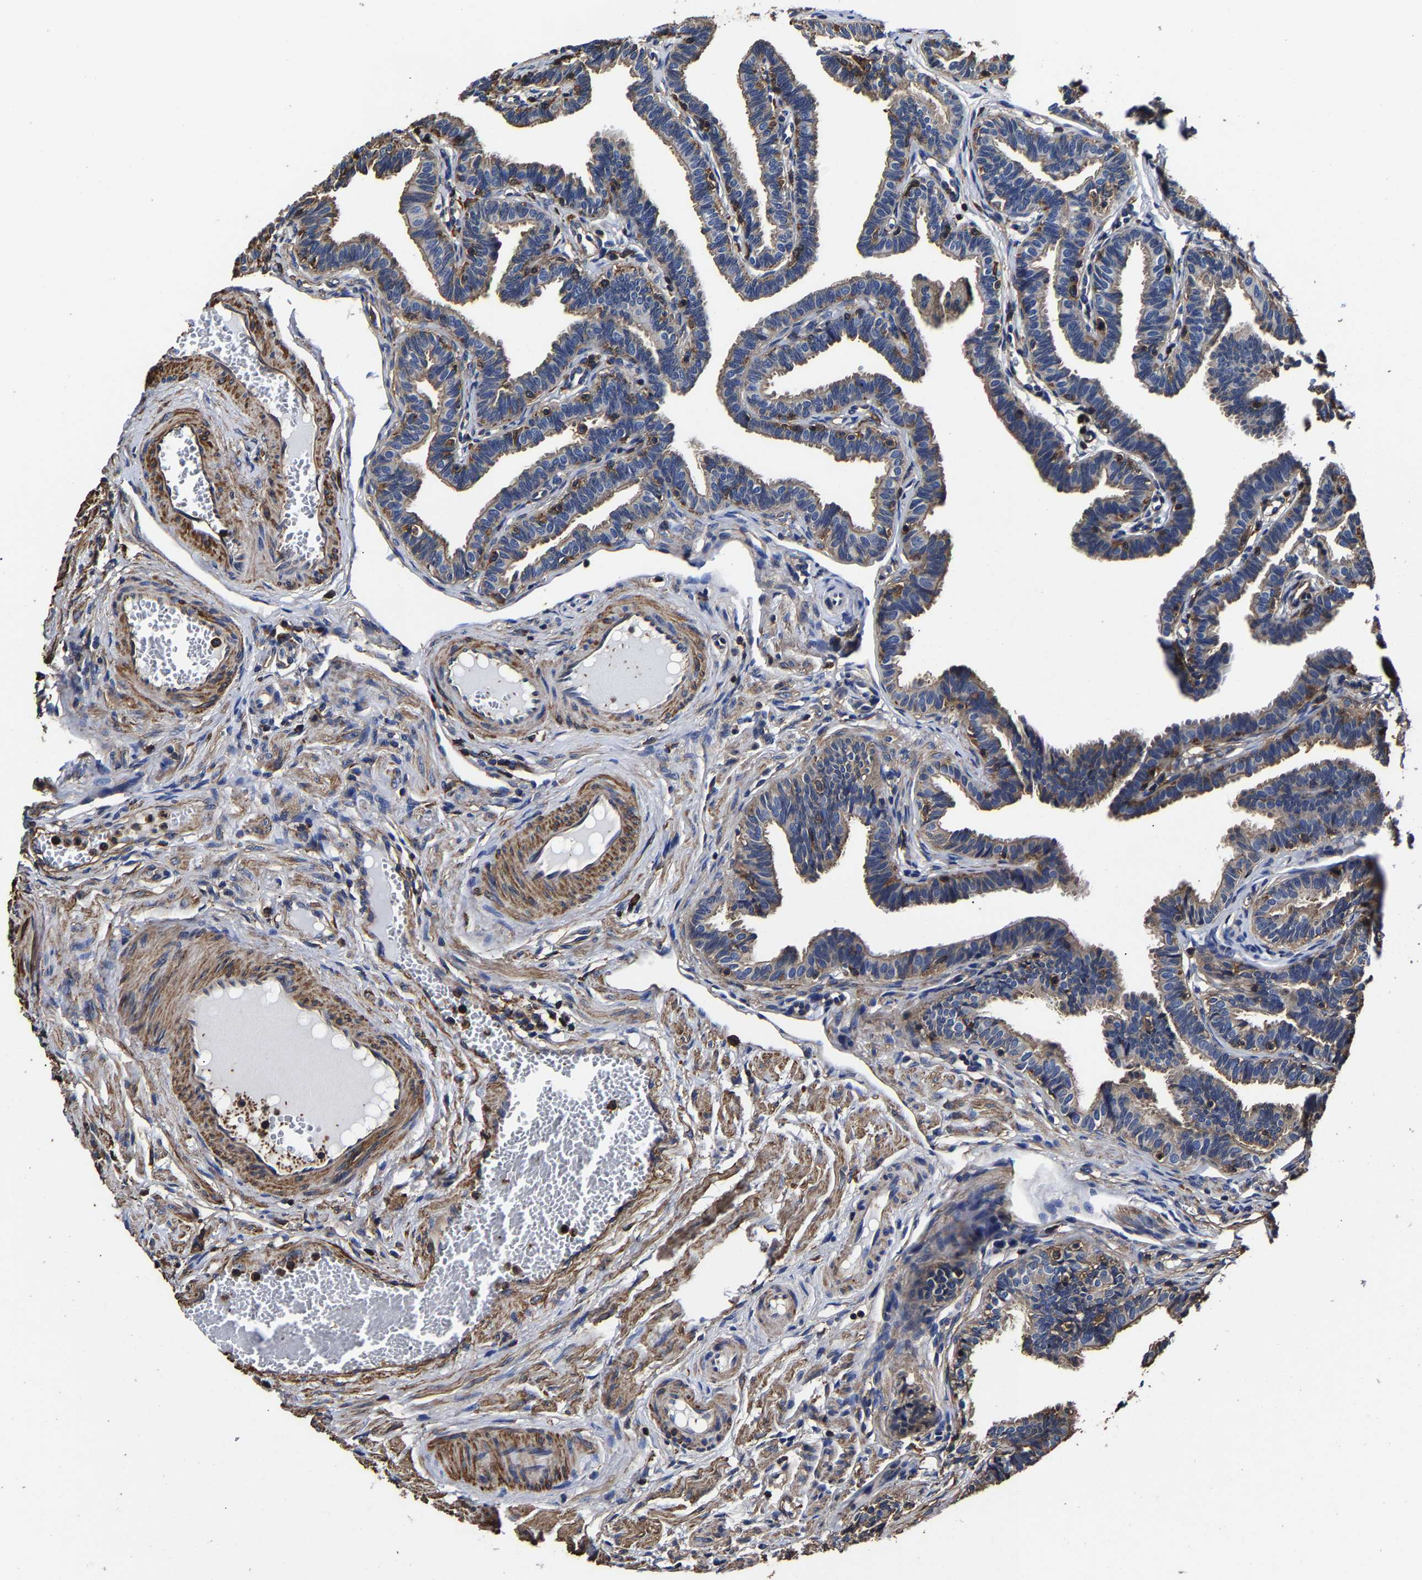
{"staining": {"intensity": "weak", "quantity": "25%-75%", "location": "cytoplasmic/membranous"}, "tissue": "fallopian tube", "cell_type": "Glandular cells", "image_type": "normal", "snomed": [{"axis": "morphology", "description": "Normal tissue, NOS"}, {"axis": "topography", "description": "Fallopian tube"}, {"axis": "topography", "description": "Ovary"}], "caption": "A high-resolution photomicrograph shows immunohistochemistry (IHC) staining of unremarkable fallopian tube, which displays weak cytoplasmic/membranous staining in approximately 25%-75% of glandular cells.", "gene": "SSH3", "patient": {"sex": "female", "age": 23}}